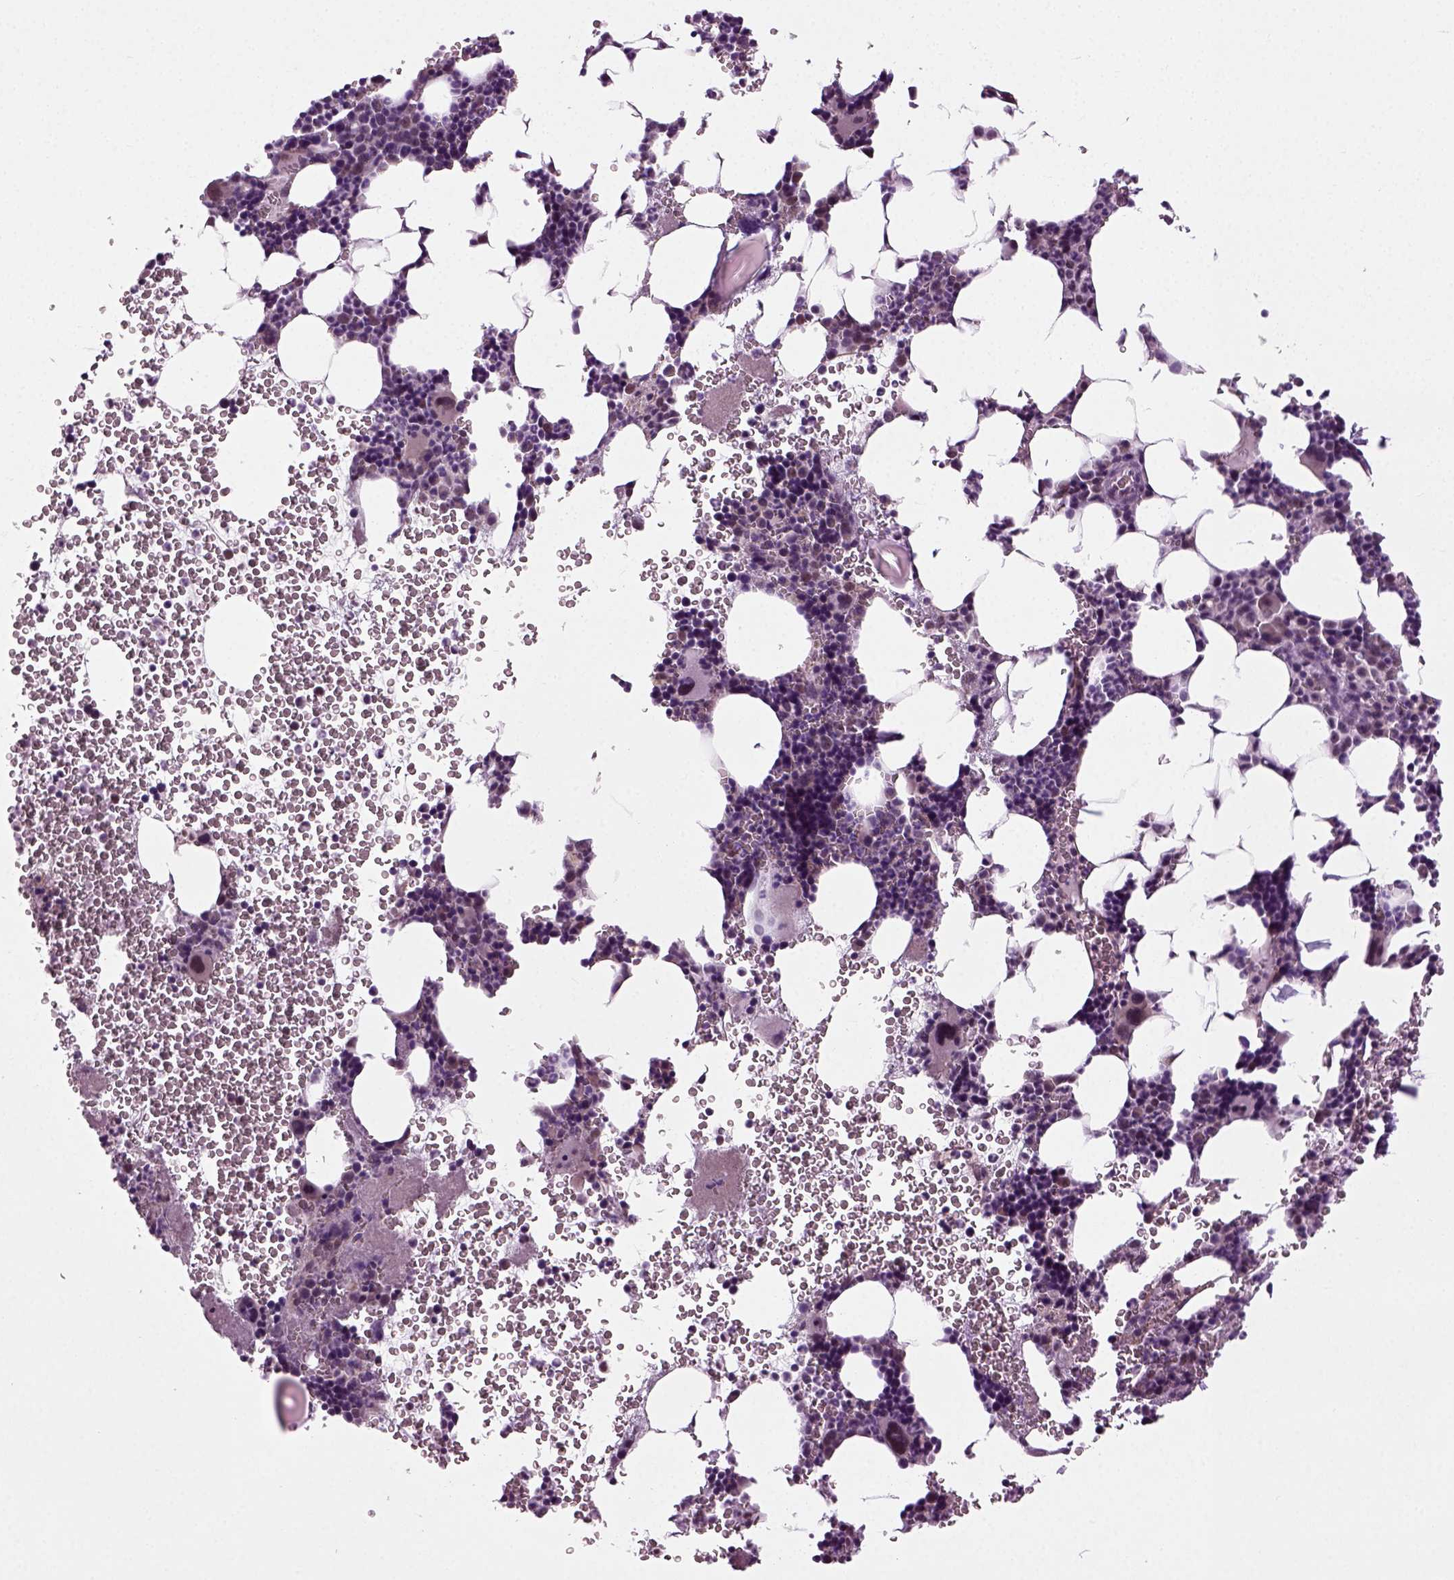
{"staining": {"intensity": "moderate", "quantity": "<25%", "location": "nuclear"}, "tissue": "bone marrow", "cell_type": "Hematopoietic cells", "image_type": "normal", "snomed": [{"axis": "morphology", "description": "Normal tissue, NOS"}, {"axis": "topography", "description": "Bone marrow"}], "caption": "Brown immunohistochemical staining in normal bone marrow reveals moderate nuclear expression in about <25% of hematopoietic cells. The protein of interest is stained brown, and the nuclei are stained in blue (DAB (3,3'-diaminobenzidine) IHC with brightfield microscopy, high magnification).", "gene": "RCOR3", "patient": {"sex": "male", "age": 44}}